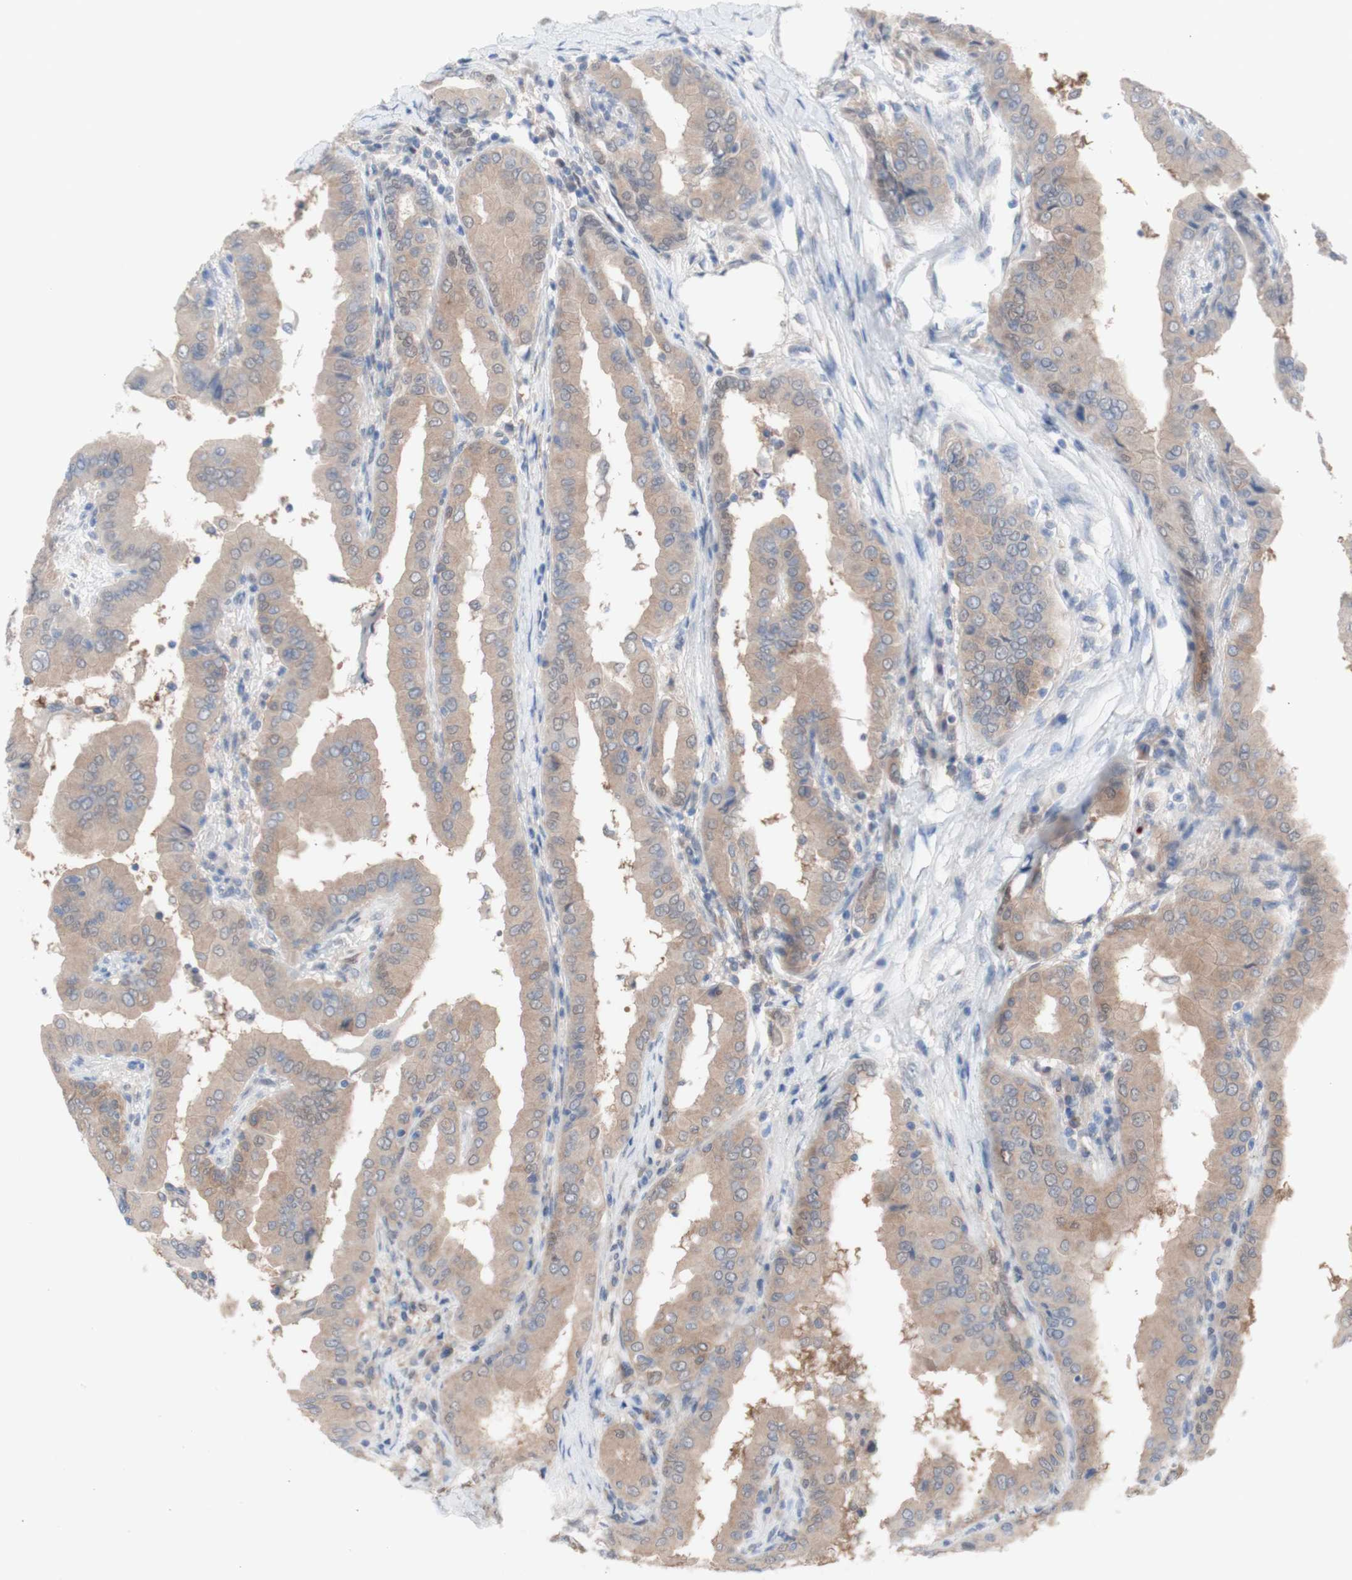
{"staining": {"intensity": "weak", "quantity": ">75%", "location": "cytoplasmic/membranous"}, "tissue": "thyroid cancer", "cell_type": "Tumor cells", "image_type": "cancer", "snomed": [{"axis": "morphology", "description": "Papillary adenocarcinoma, NOS"}, {"axis": "topography", "description": "Thyroid gland"}], "caption": "Immunohistochemical staining of thyroid cancer (papillary adenocarcinoma) demonstrates low levels of weak cytoplasmic/membranous protein staining in approximately >75% of tumor cells. (Stains: DAB in brown, nuclei in blue, Microscopy: brightfield microscopy at high magnification).", "gene": "PRMT5", "patient": {"sex": "male", "age": 33}}